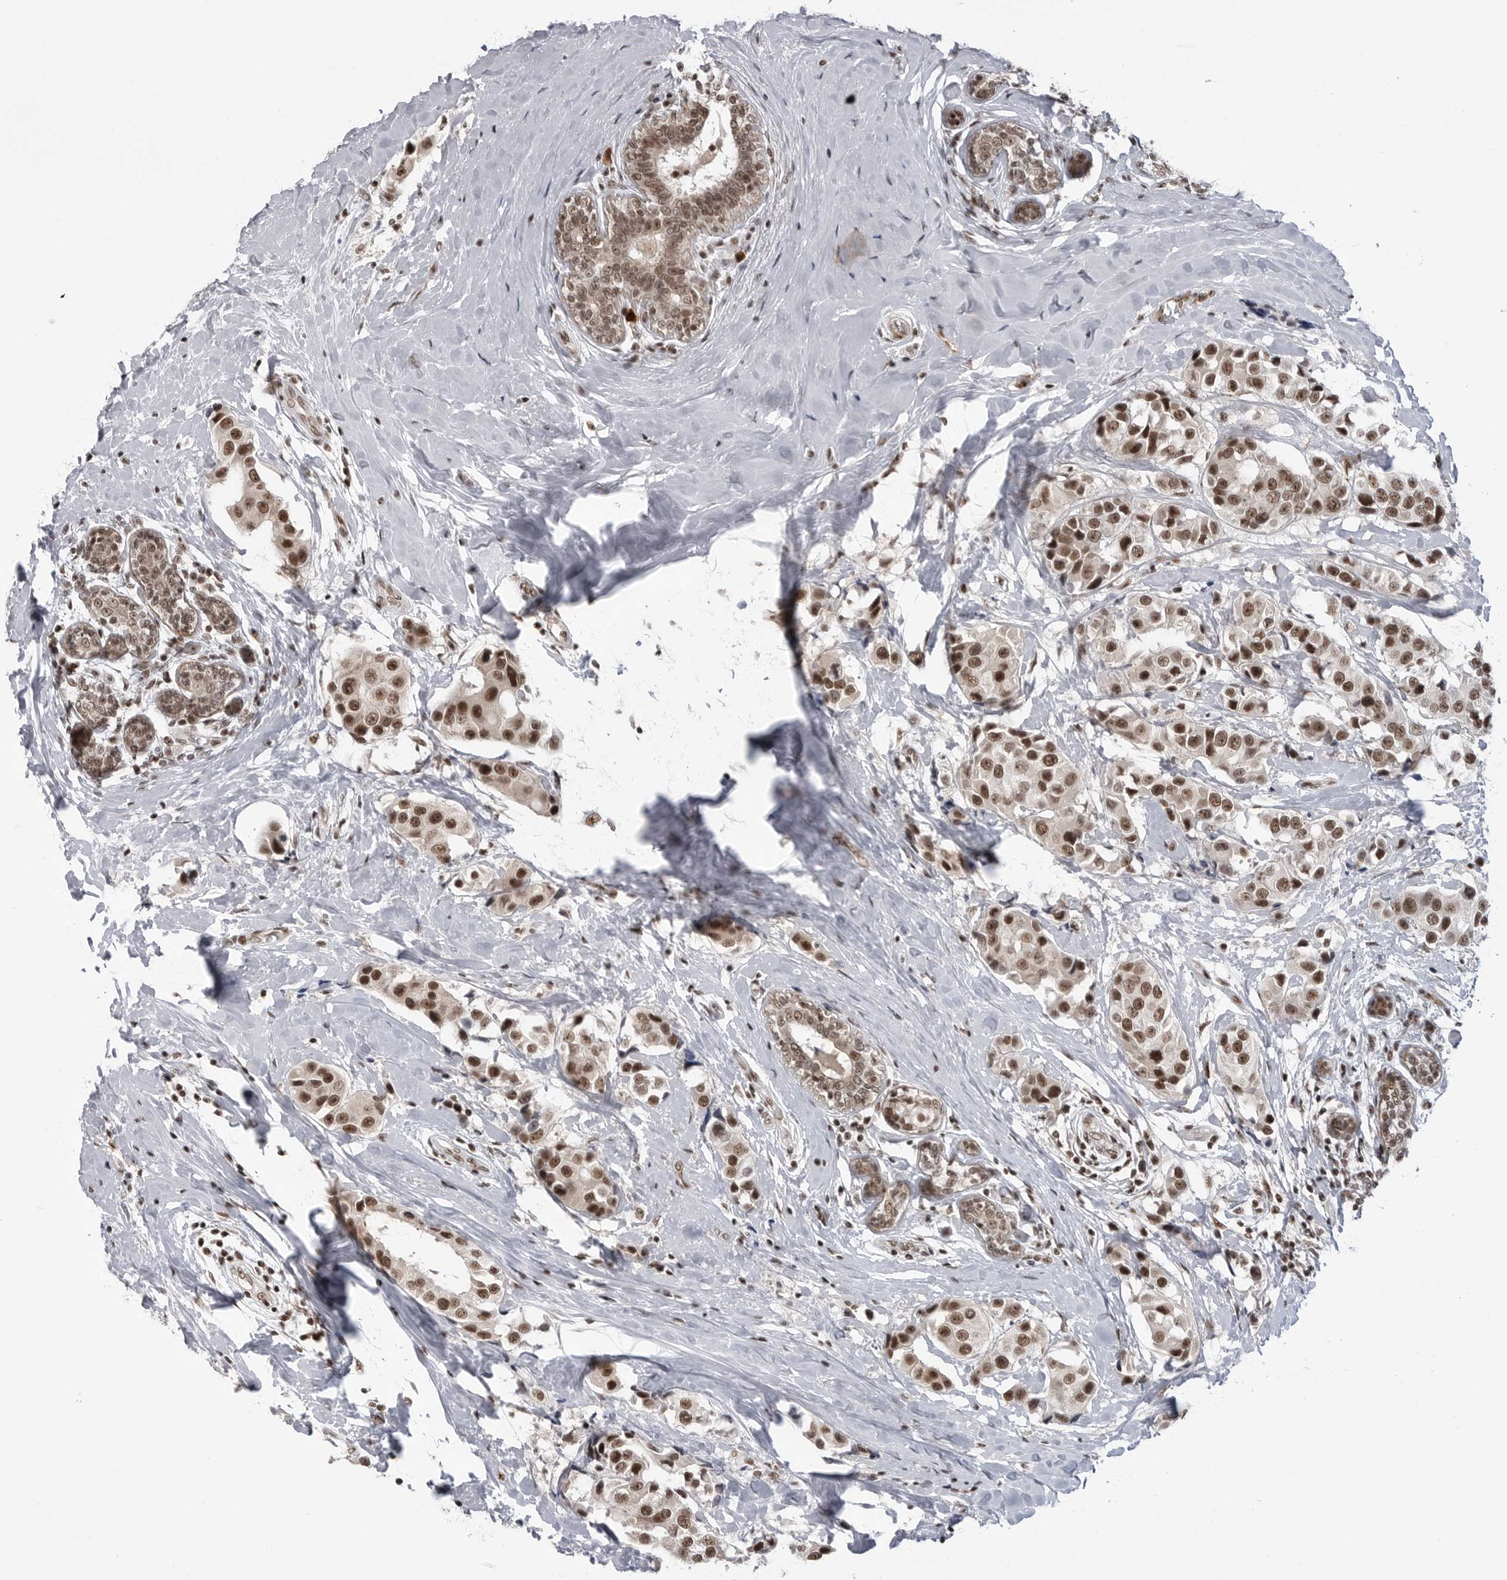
{"staining": {"intensity": "strong", "quantity": ">75%", "location": "nuclear"}, "tissue": "breast cancer", "cell_type": "Tumor cells", "image_type": "cancer", "snomed": [{"axis": "morphology", "description": "Normal tissue, NOS"}, {"axis": "morphology", "description": "Duct carcinoma"}, {"axis": "topography", "description": "Breast"}], "caption": "Immunohistochemistry (IHC) (DAB) staining of breast cancer shows strong nuclear protein positivity in approximately >75% of tumor cells. (Brightfield microscopy of DAB IHC at high magnification).", "gene": "TRIM66", "patient": {"sex": "female", "age": 39}}